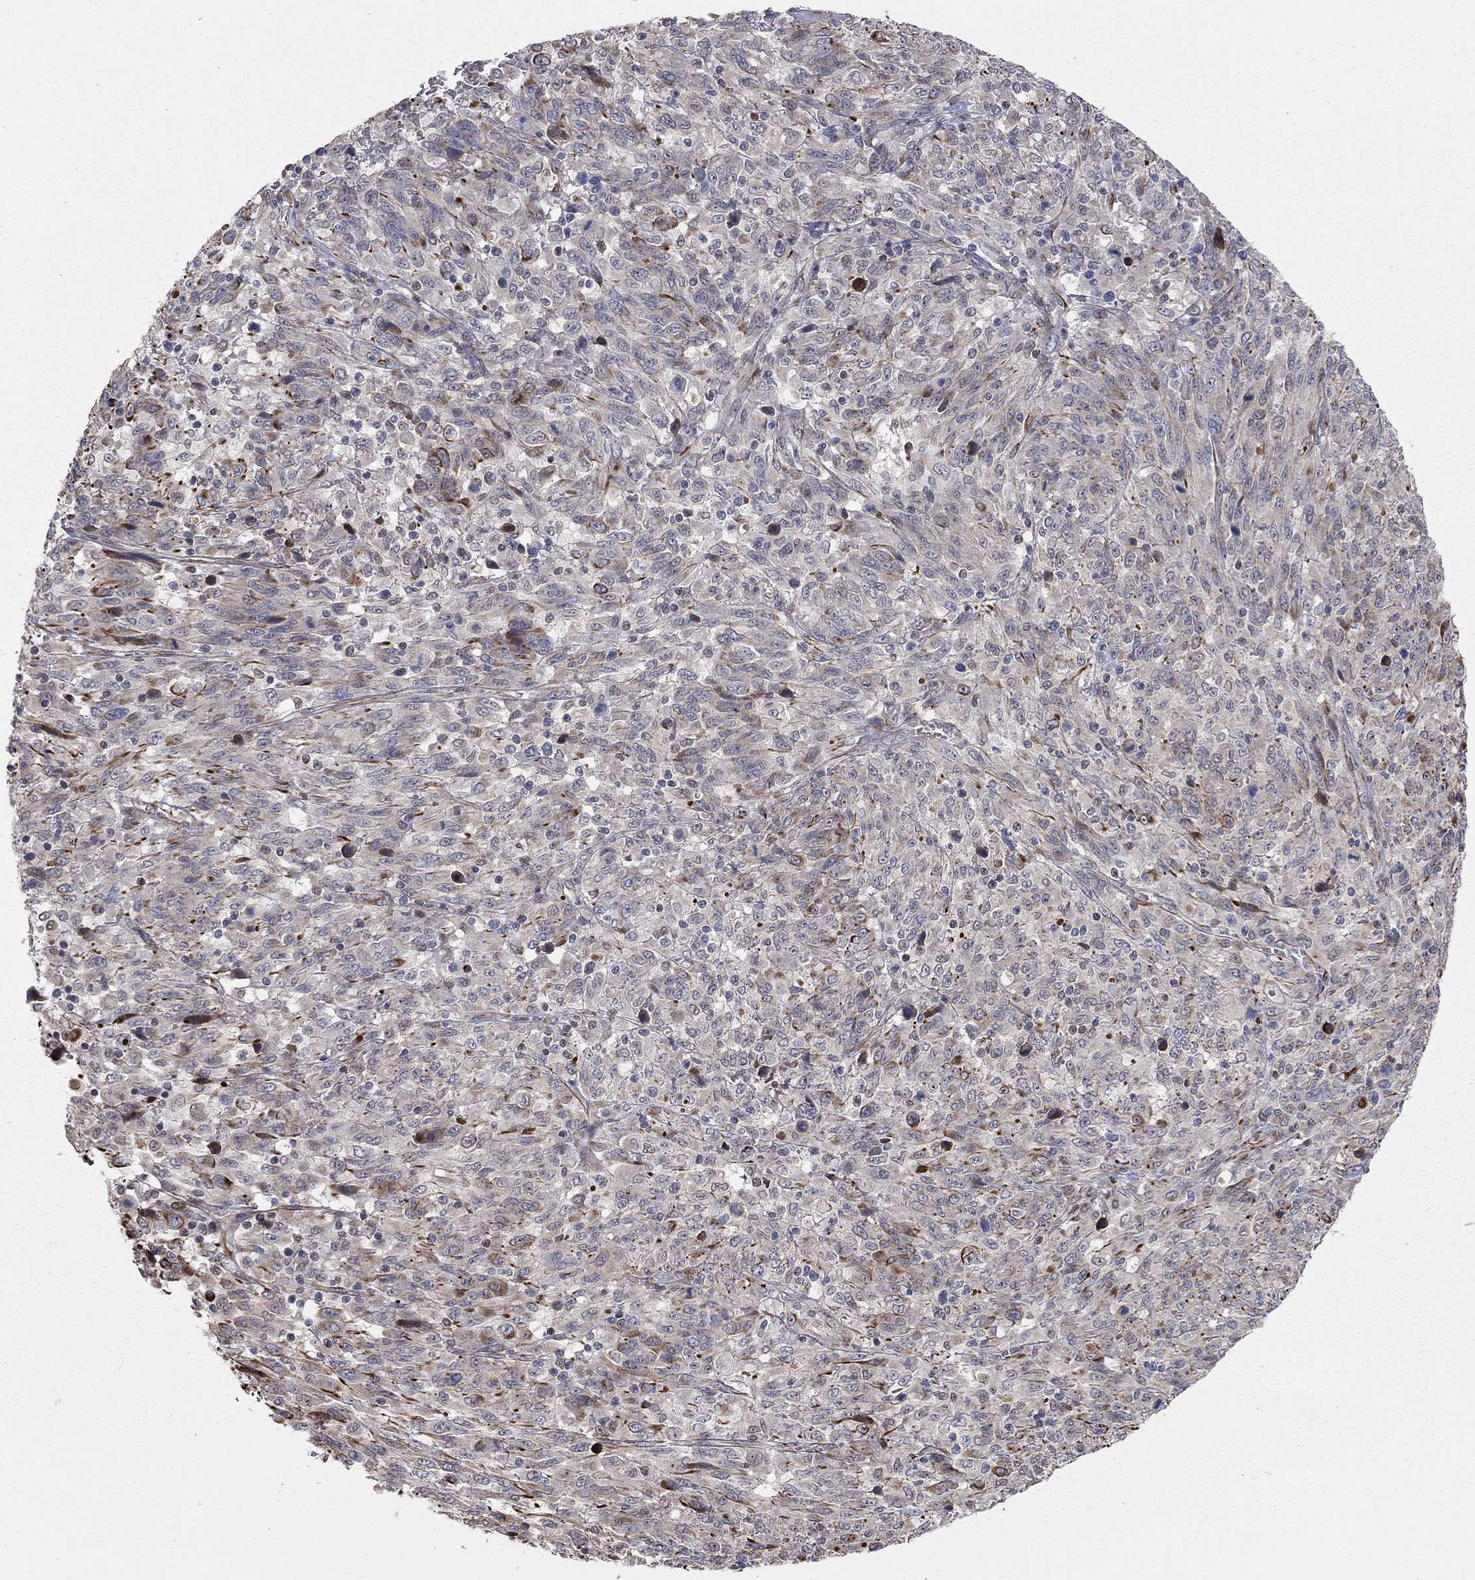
{"staining": {"intensity": "negative", "quantity": "none", "location": "none"}, "tissue": "melanoma", "cell_type": "Tumor cells", "image_type": "cancer", "snomed": [{"axis": "morphology", "description": "Malignant melanoma, NOS"}, {"axis": "topography", "description": "Skin"}], "caption": "High magnification brightfield microscopy of melanoma stained with DAB (brown) and counterstained with hematoxylin (blue): tumor cells show no significant staining. (DAB immunohistochemistry, high magnification).", "gene": "MSRA", "patient": {"sex": "female", "age": 91}}